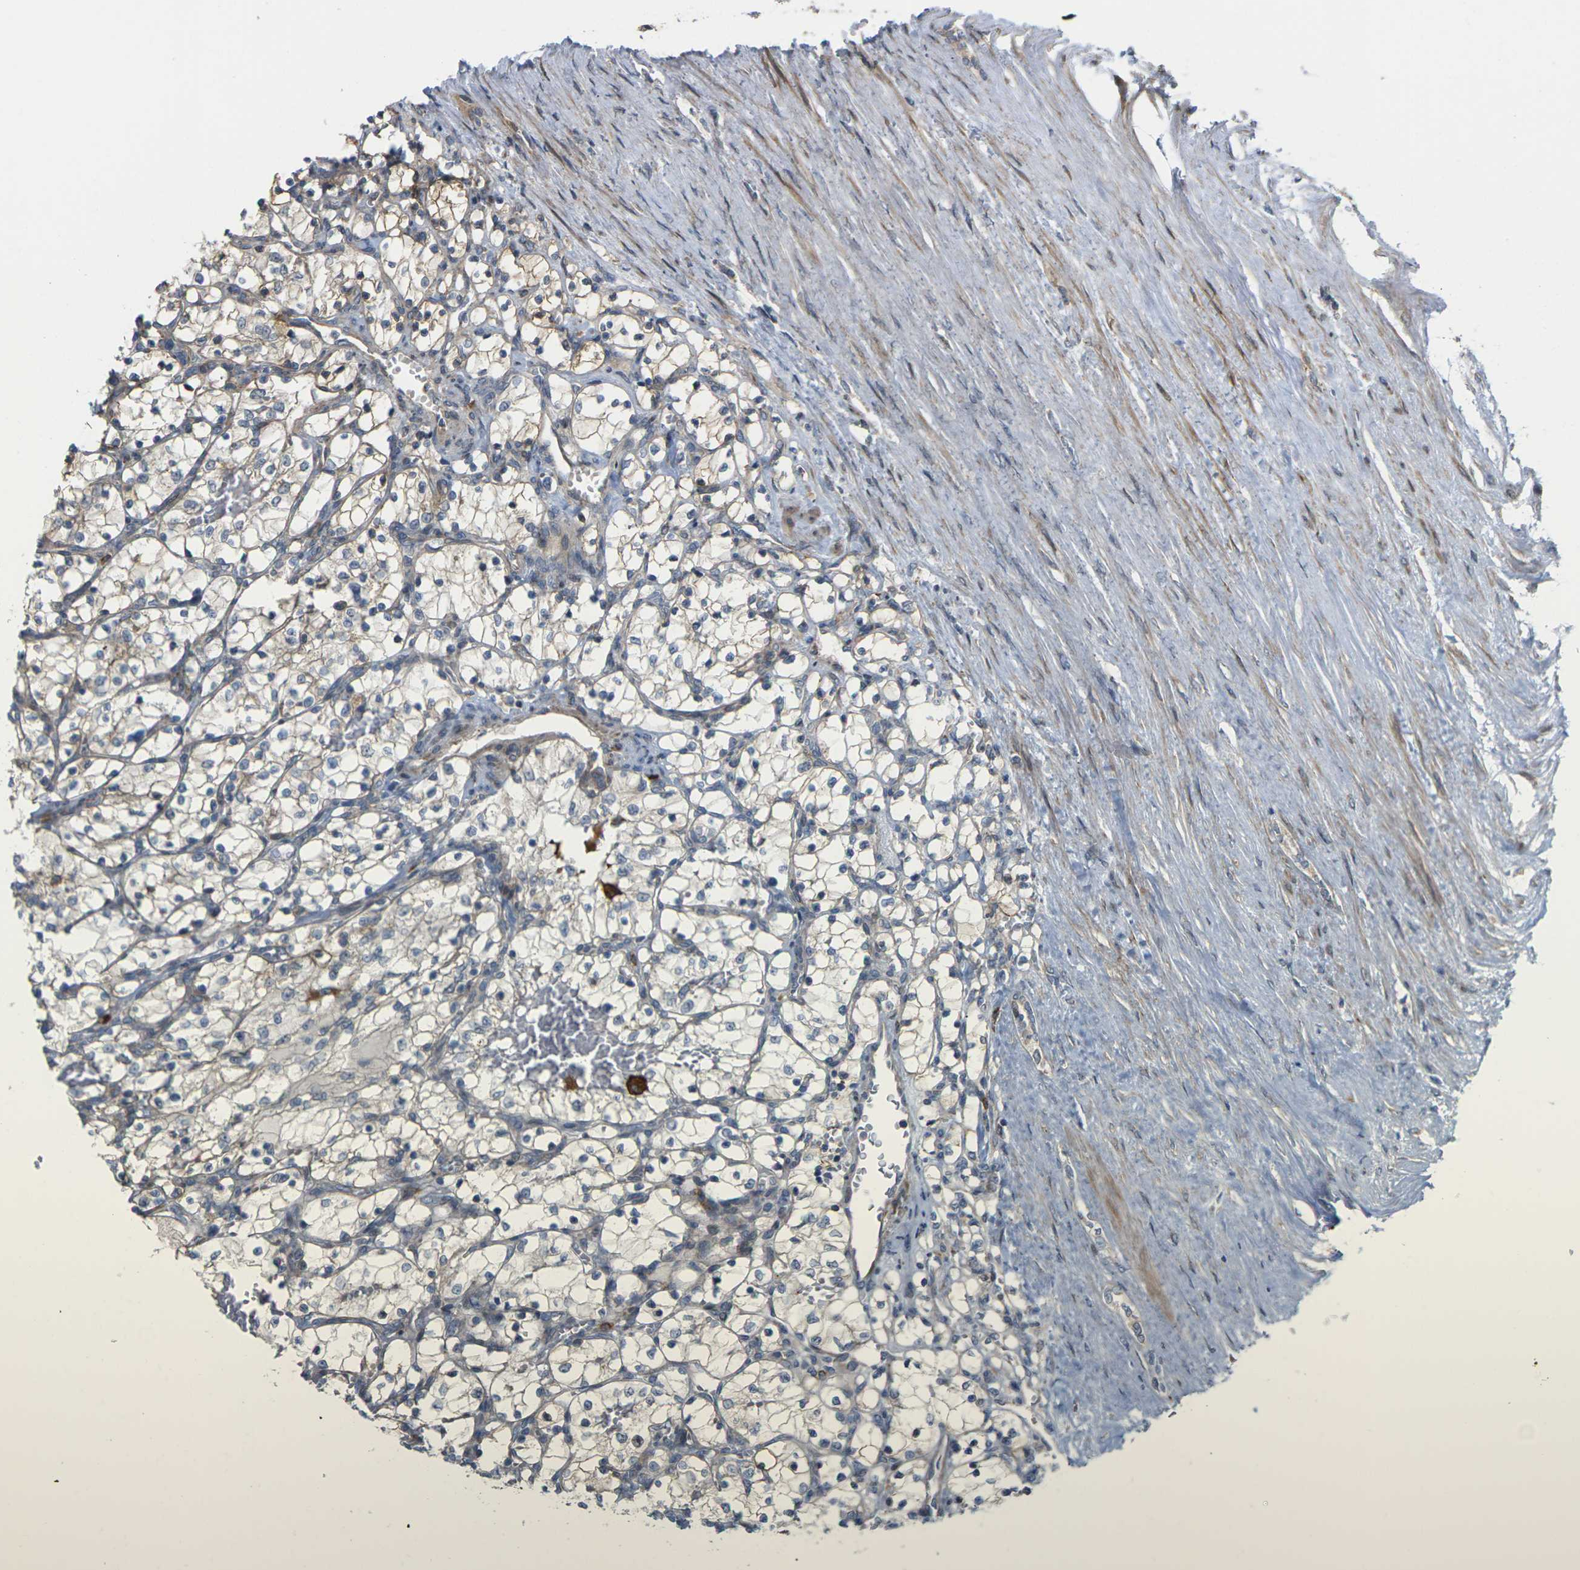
{"staining": {"intensity": "weak", "quantity": "25%-75%", "location": "cytoplasmic/membranous"}, "tissue": "renal cancer", "cell_type": "Tumor cells", "image_type": "cancer", "snomed": [{"axis": "morphology", "description": "Adenocarcinoma, NOS"}, {"axis": "topography", "description": "Kidney"}], "caption": "Immunohistochemistry (IHC) of renal adenocarcinoma exhibits low levels of weak cytoplasmic/membranous positivity in about 25%-75% of tumor cells. The staining is performed using DAB brown chromogen to label protein expression. The nuclei are counter-stained blue using hematoxylin.", "gene": "ROBO1", "patient": {"sex": "female", "age": 69}}